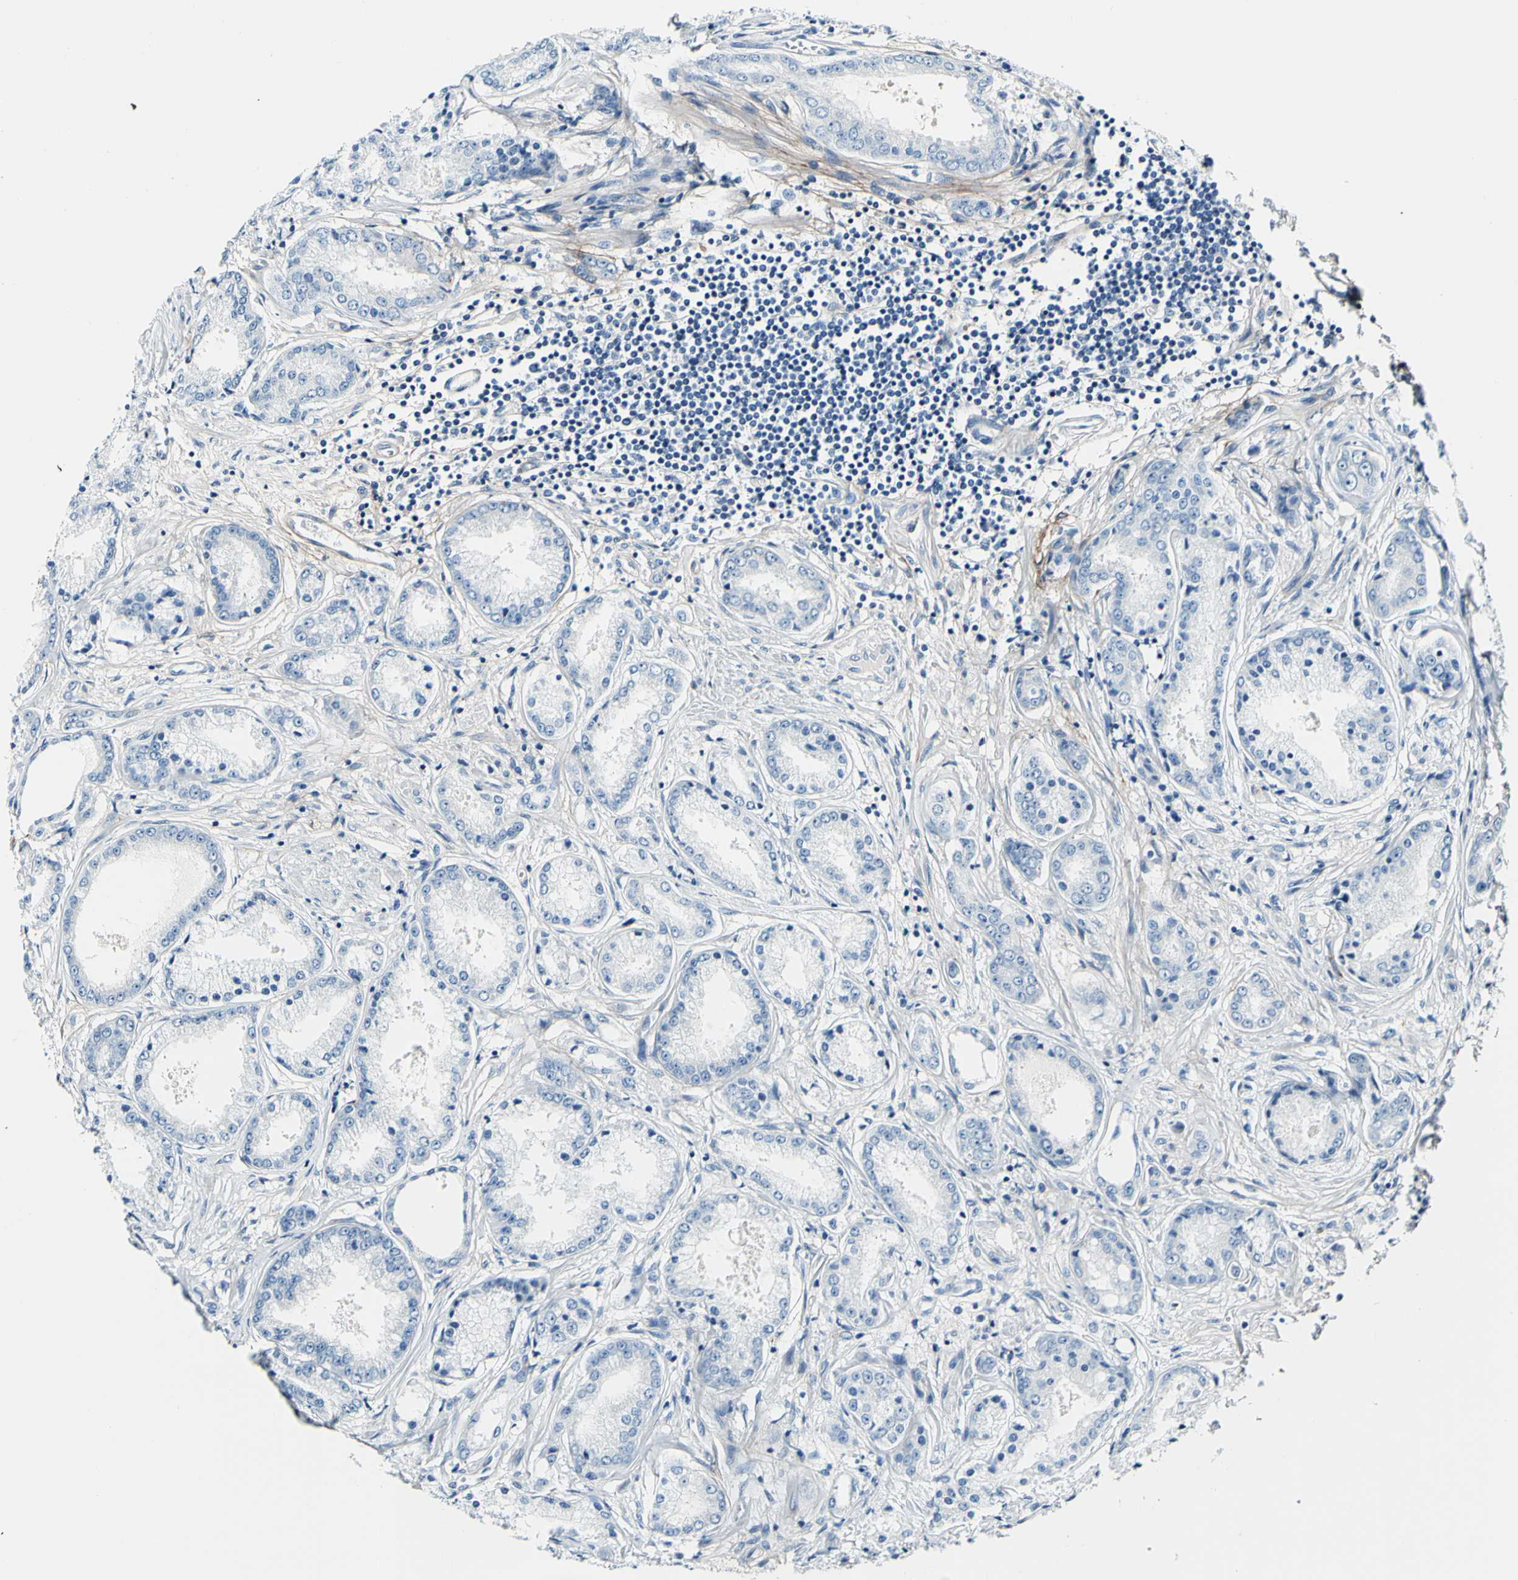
{"staining": {"intensity": "negative", "quantity": "none", "location": "none"}, "tissue": "prostate cancer", "cell_type": "Tumor cells", "image_type": "cancer", "snomed": [{"axis": "morphology", "description": "Adenocarcinoma, High grade"}, {"axis": "topography", "description": "Prostate"}], "caption": "Protein analysis of prostate cancer (adenocarcinoma (high-grade)) shows no significant positivity in tumor cells. (DAB (3,3'-diaminobenzidine) immunohistochemistry (IHC) with hematoxylin counter stain).", "gene": "COL6A3", "patient": {"sex": "male", "age": 59}}